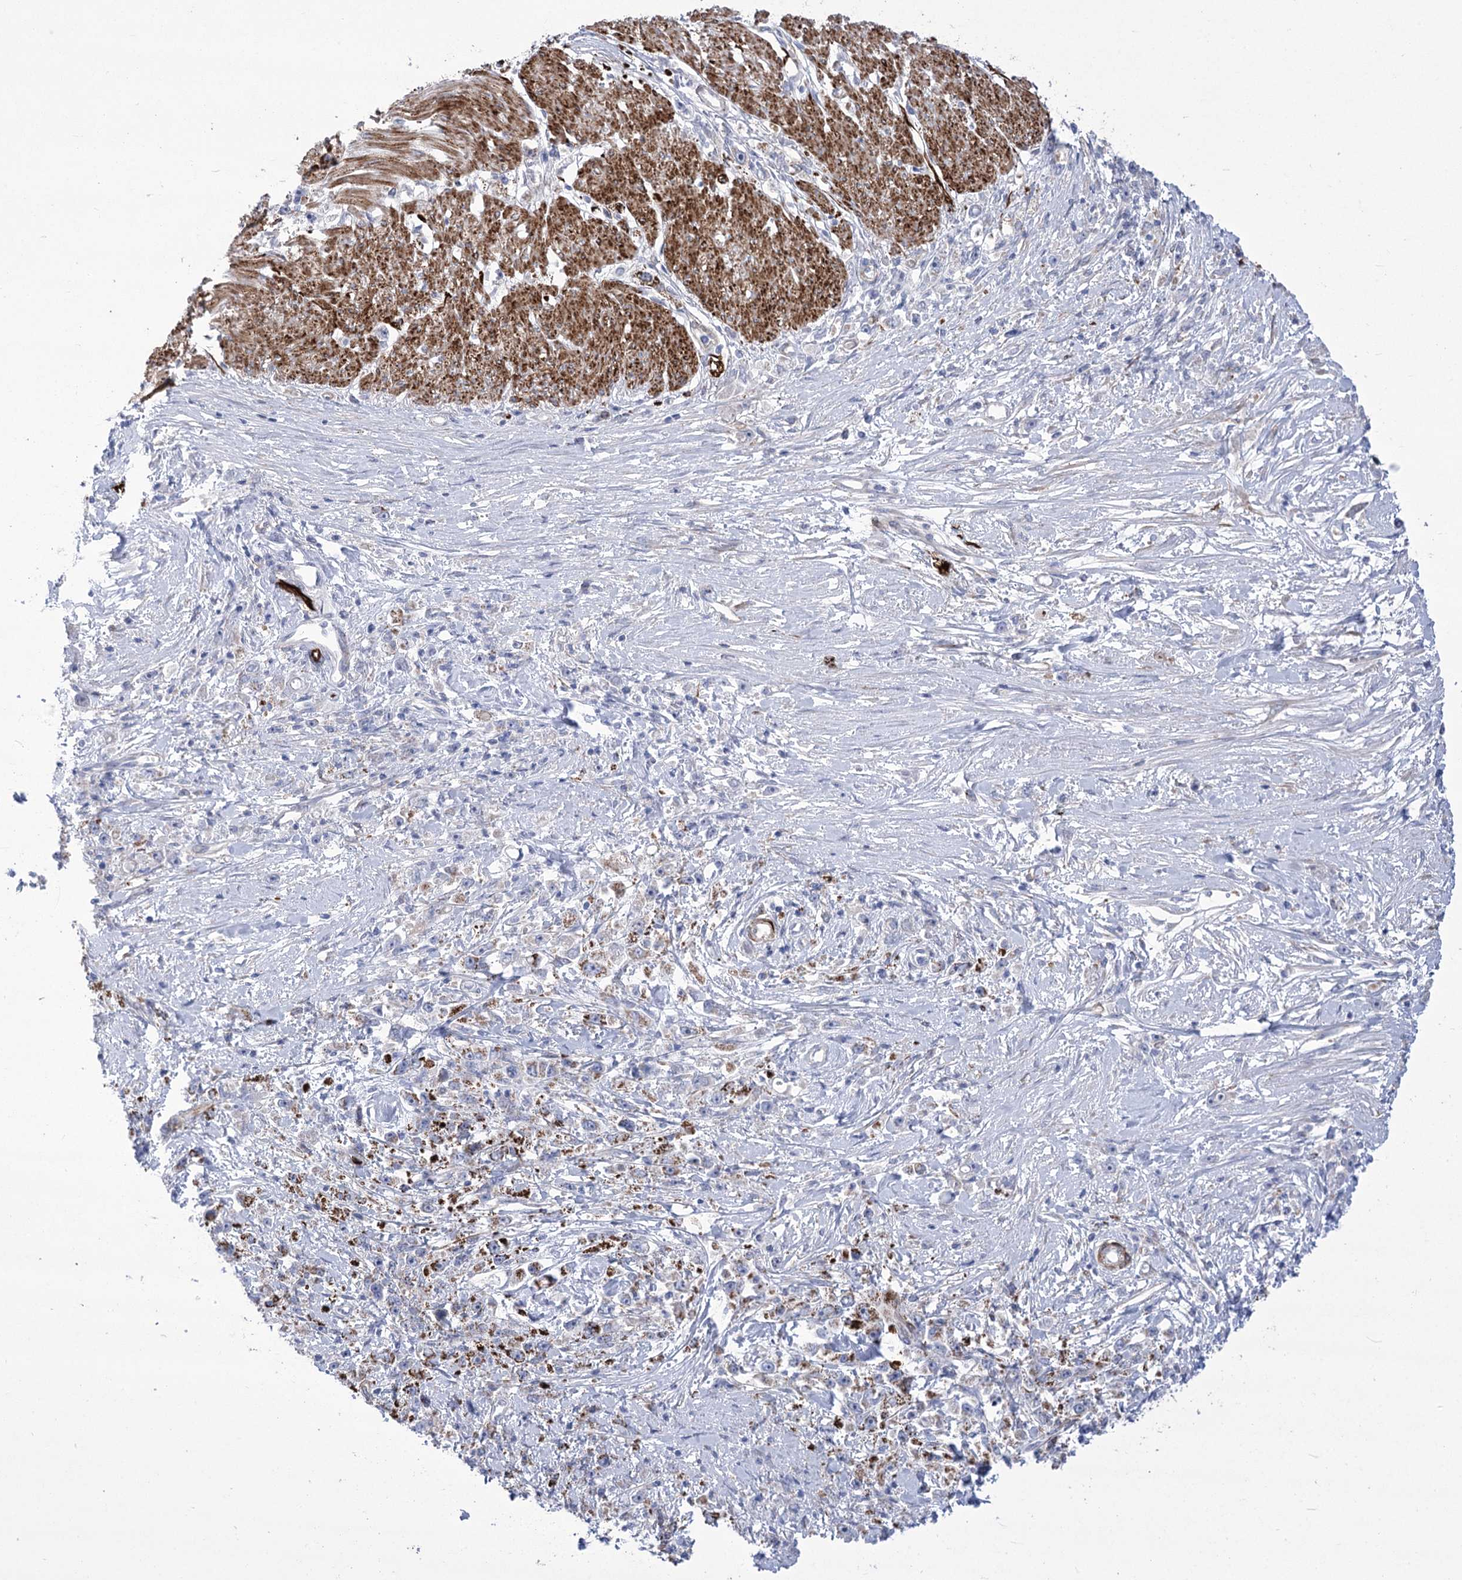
{"staining": {"intensity": "negative", "quantity": "none", "location": "none"}, "tissue": "stomach cancer", "cell_type": "Tumor cells", "image_type": "cancer", "snomed": [{"axis": "morphology", "description": "Adenocarcinoma, NOS"}, {"axis": "topography", "description": "Stomach"}], "caption": "DAB immunohistochemical staining of stomach cancer shows no significant positivity in tumor cells.", "gene": "ANGPTL3", "patient": {"sex": "female", "age": 59}}